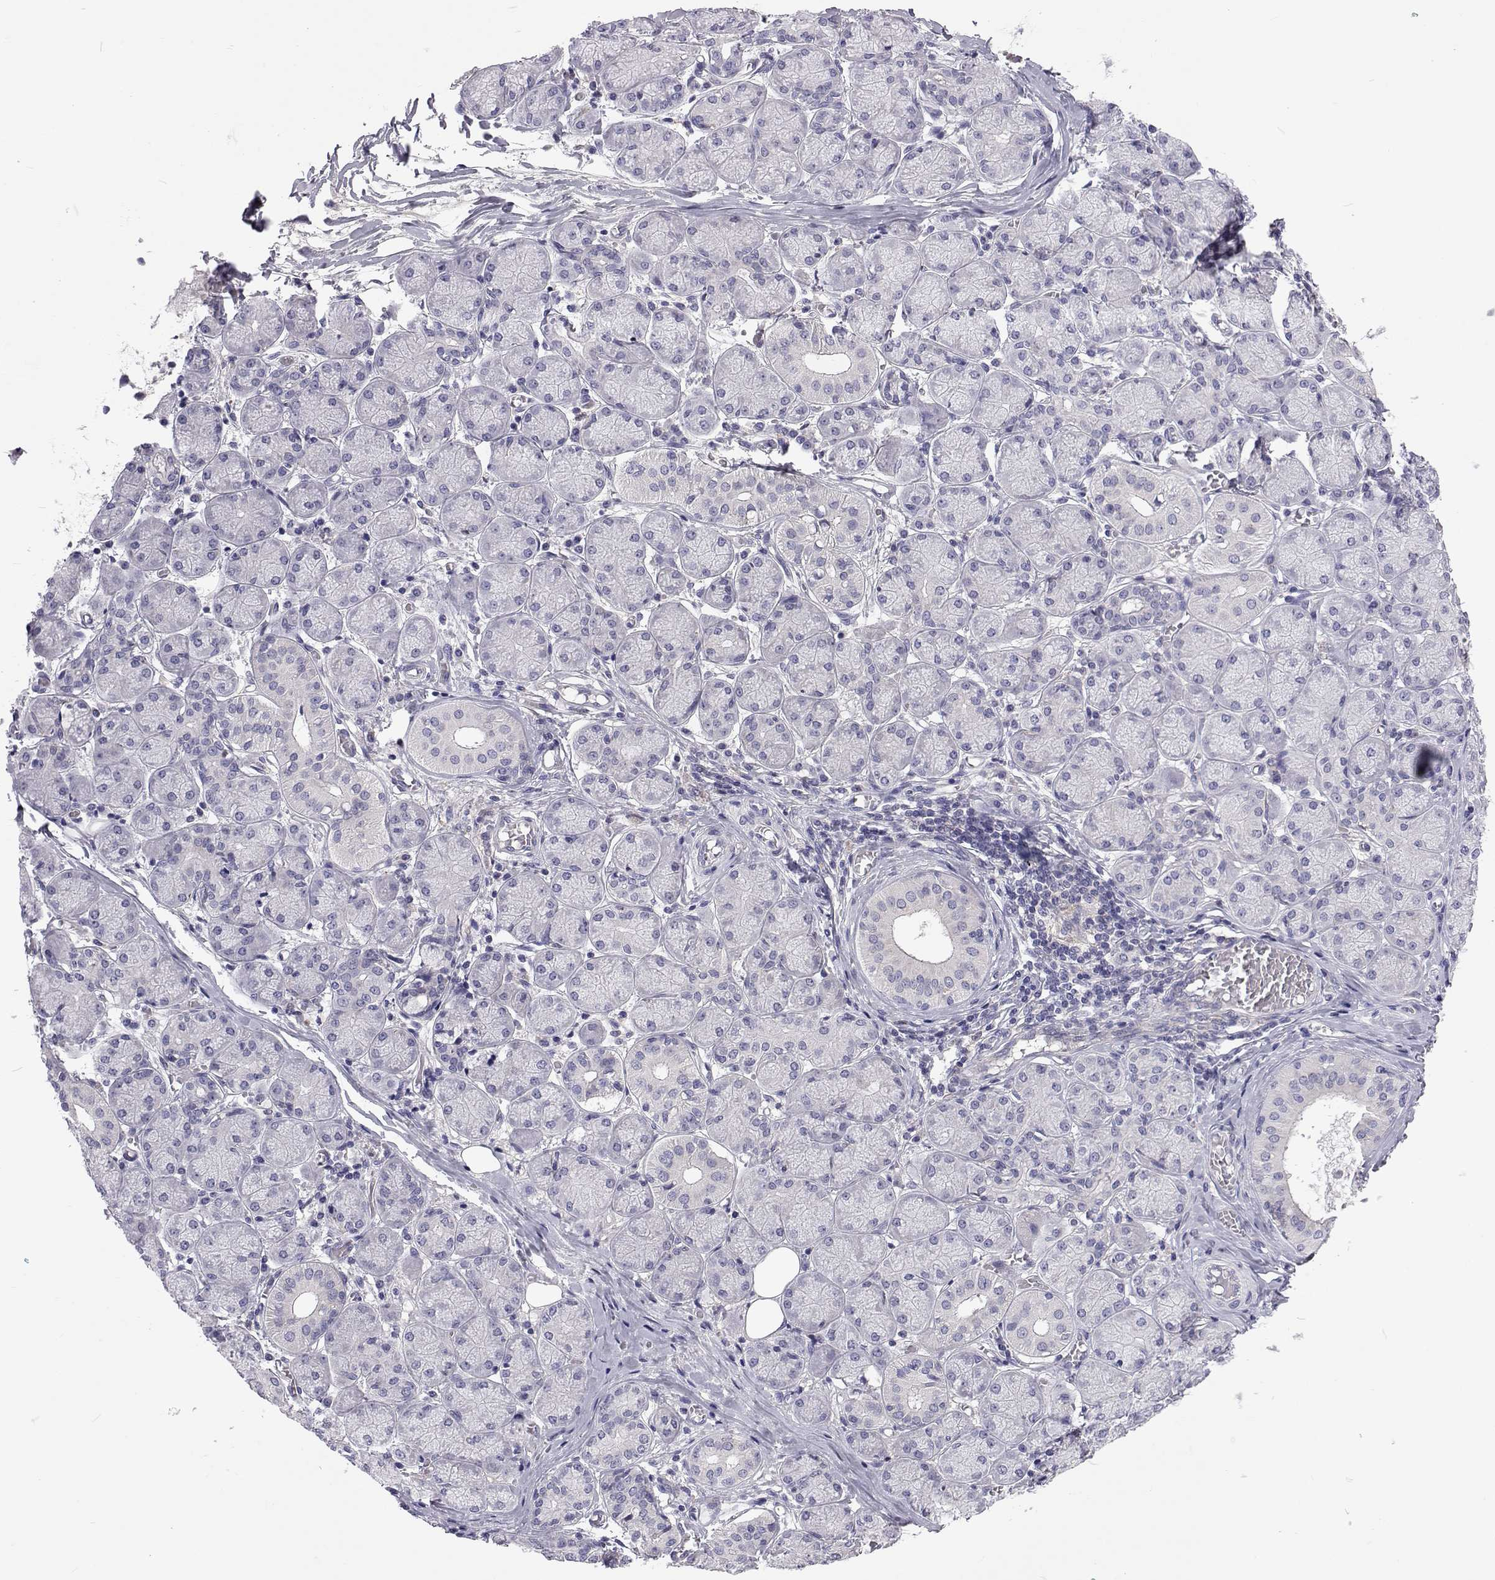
{"staining": {"intensity": "weak", "quantity": "<25%", "location": "cytoplasmic/membranous"}, "tissue": "salivary gland", "cell_type": "Glandular cells", "image_type": "normal", "snomed": [{"axis": "morphology", "description": "Normal tissue, NOS"}, {"axis": "topography", "description": "Salivary gland"}, {"axis": "topography", "description": "Peripheral nerve tissue"}], "caption": "Salivary gland was stained to show a protein in brown. There is no significant positivity in glandular cells. The staining was performed using DAB (3,3'-diaminobenzidine) to visualize the protein expression in brown, while the nuclei were stained in blue with hematoxylin (Magnification: 20x).", "gene": "TCF15", "patient": {"sex": "female", "age": 24}}